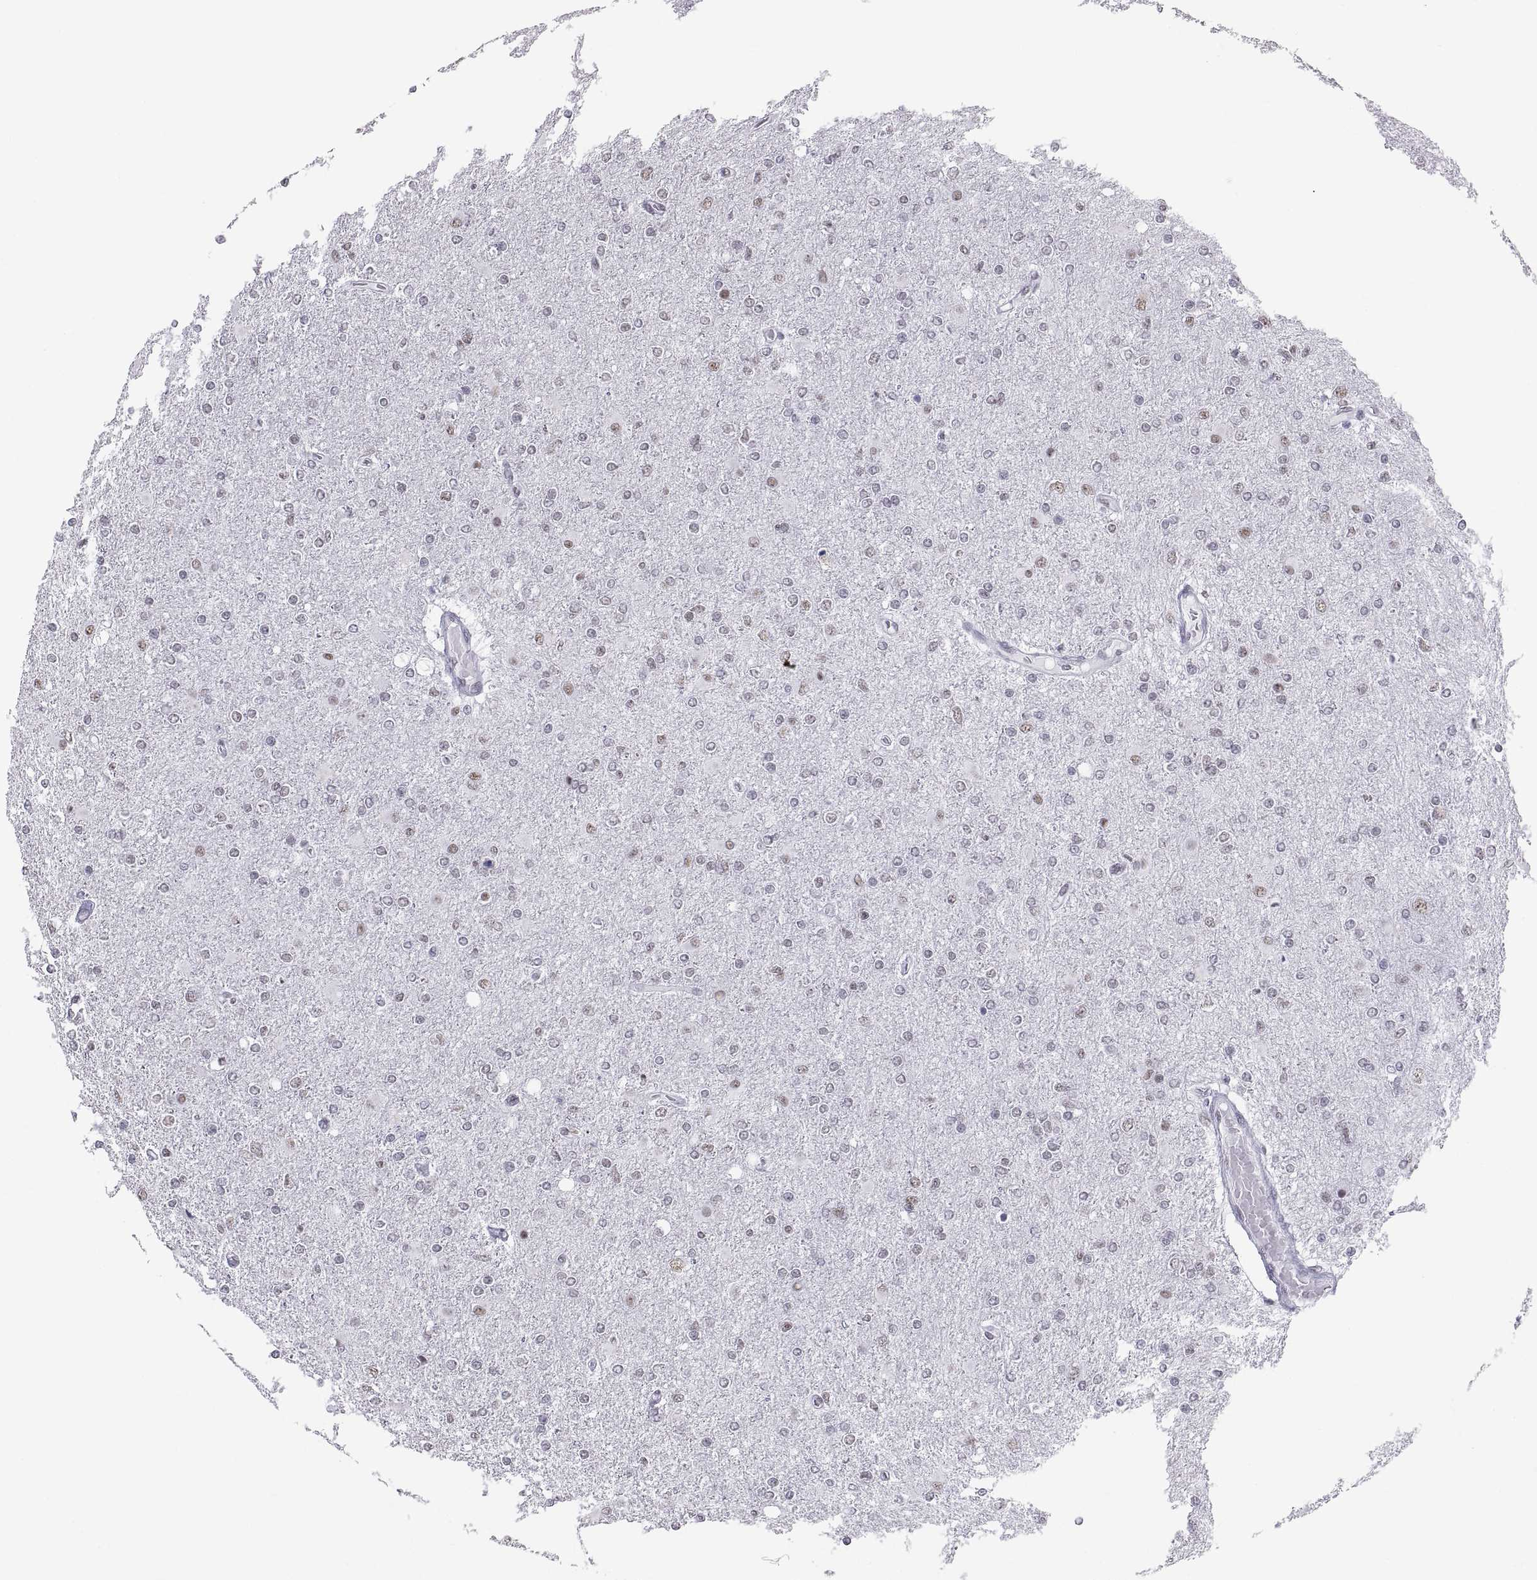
{"staining": {"intensity": "negative", "quantity": "none", "location": "none"}, "tissue": "glioma", "cell_type": "Tumor cells", "image_type": "cancer", "snomed": [{"axis": "morphology", "description": "Glioma, malignant, High grade"}, {"axis": "topography", "description": "Cerebral cortex"}], "caption": "Tumor cells are negative for brown protein staining in glioma. (DAB immunohistochemistry (IHC) with hematoxylin counter stain).", "gene": "NEUROD6", "patient": {"sex": "male", "age": 70}}